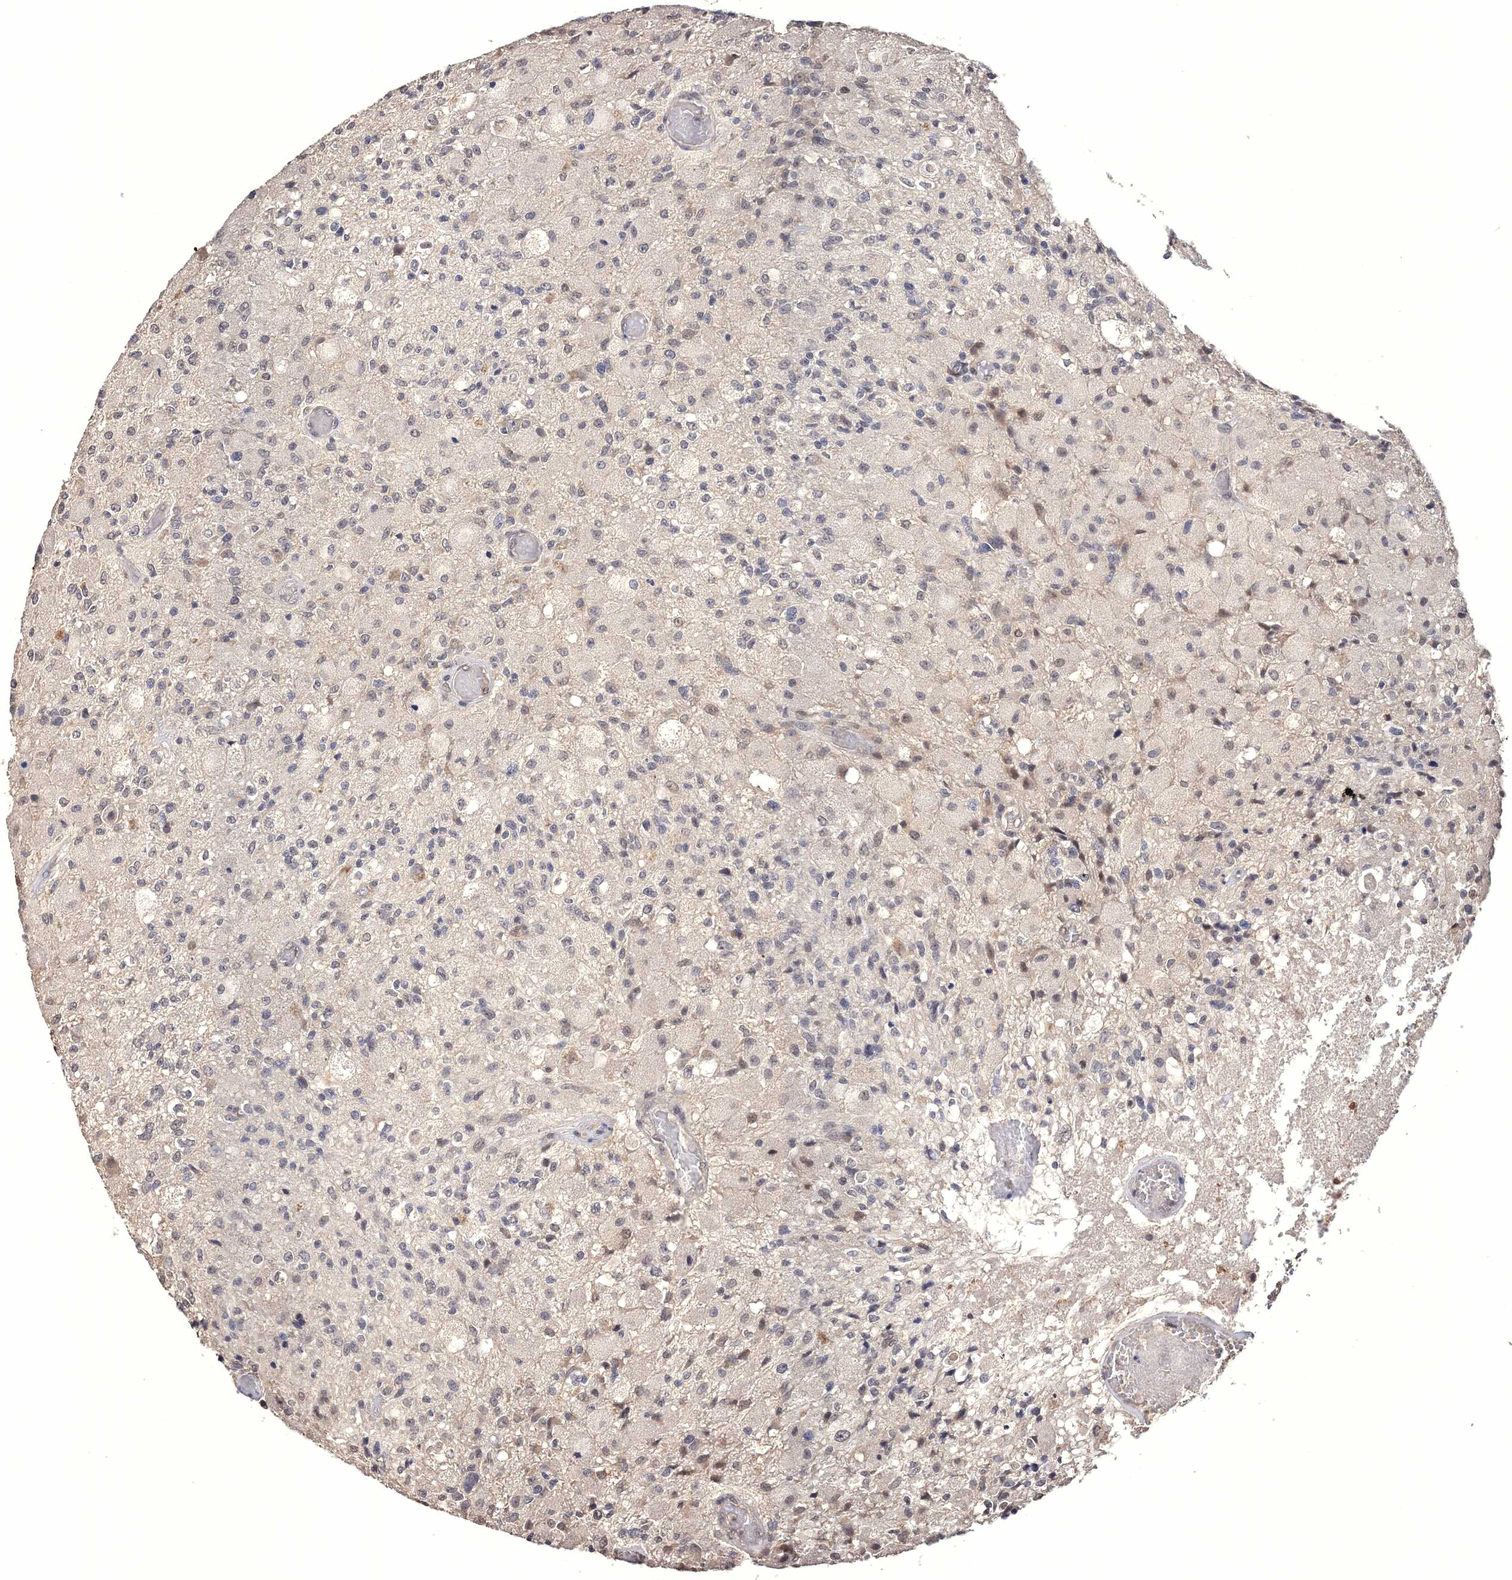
{"staining": {"intensity": "weak", "quantity": "<25%", "location": "nuclear"}, "tissue": "glioma", "cell_type": "Tumor cells", "image_type": "cancer", "snomed": [{"axis": "morphology", "description": "Normal tissue, NOS"}, {"axis": "morphology", "description": "Glioma, malignant, High grade"}, {"axis": "topography", "description": "Cerebral cortex"}], "caption": "High power microscopy micrograph of an IHC histopathology image of glioma, revealing no significant staining in tumor cells.", "gene": "GPN1", "patient": {"sex": "male", "age": 77}}